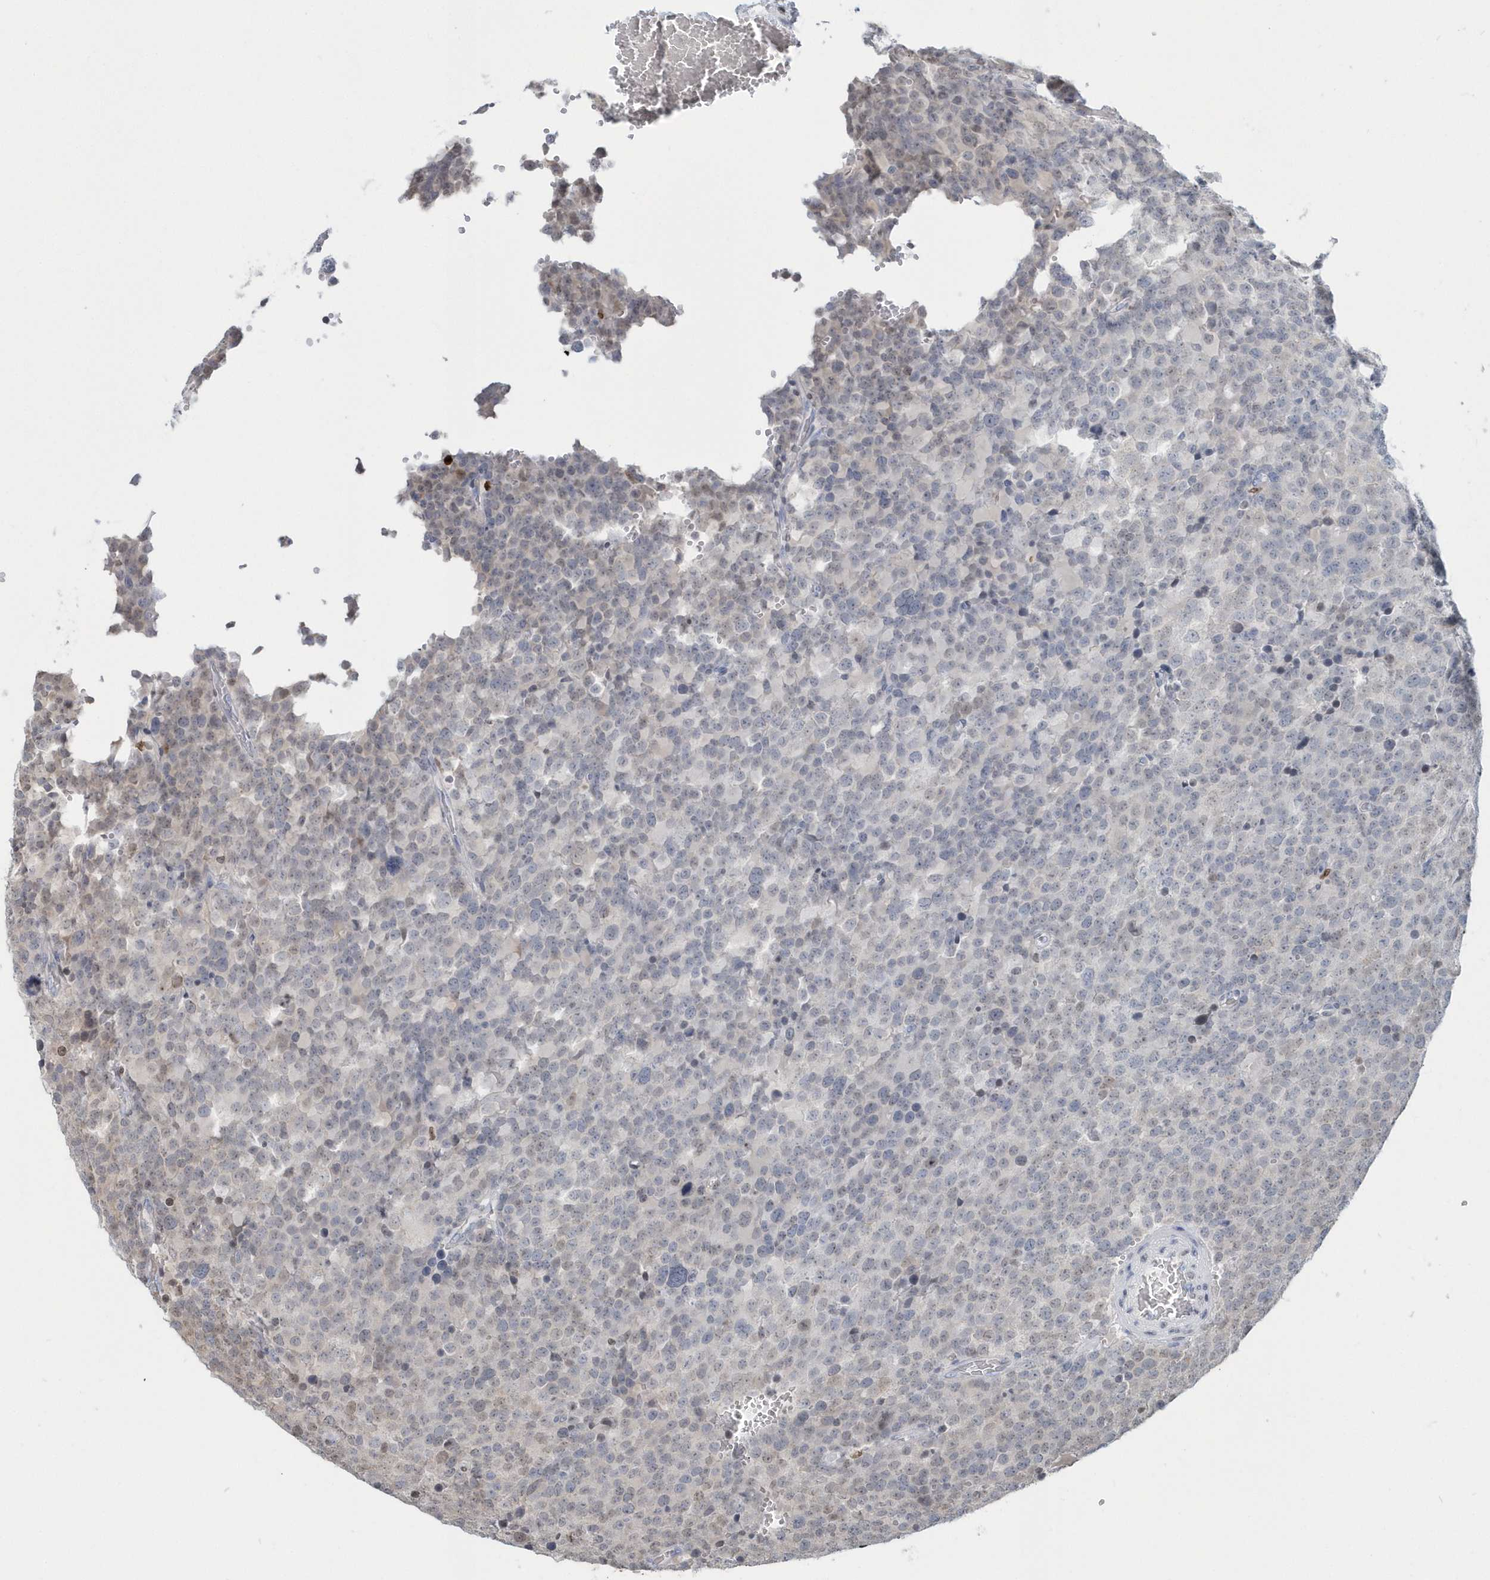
{"staining": {"intensity": "weak", "quantity": "<25%", "location": "nuclear"}, "tissue": "testis cancer", "cell_type": "Tumor cells", "image_type": "cancer", "snomed": [{"axis": "morphology", "description": "Seminoma, NOS"}, {"axis": "topography", "description": "Testis"}], "caption": "Tumor cells show no significant protein positivity in testis seminoma.", "gene": "MACROH2A2", "patient": {"sex": "male", "age": 71}}